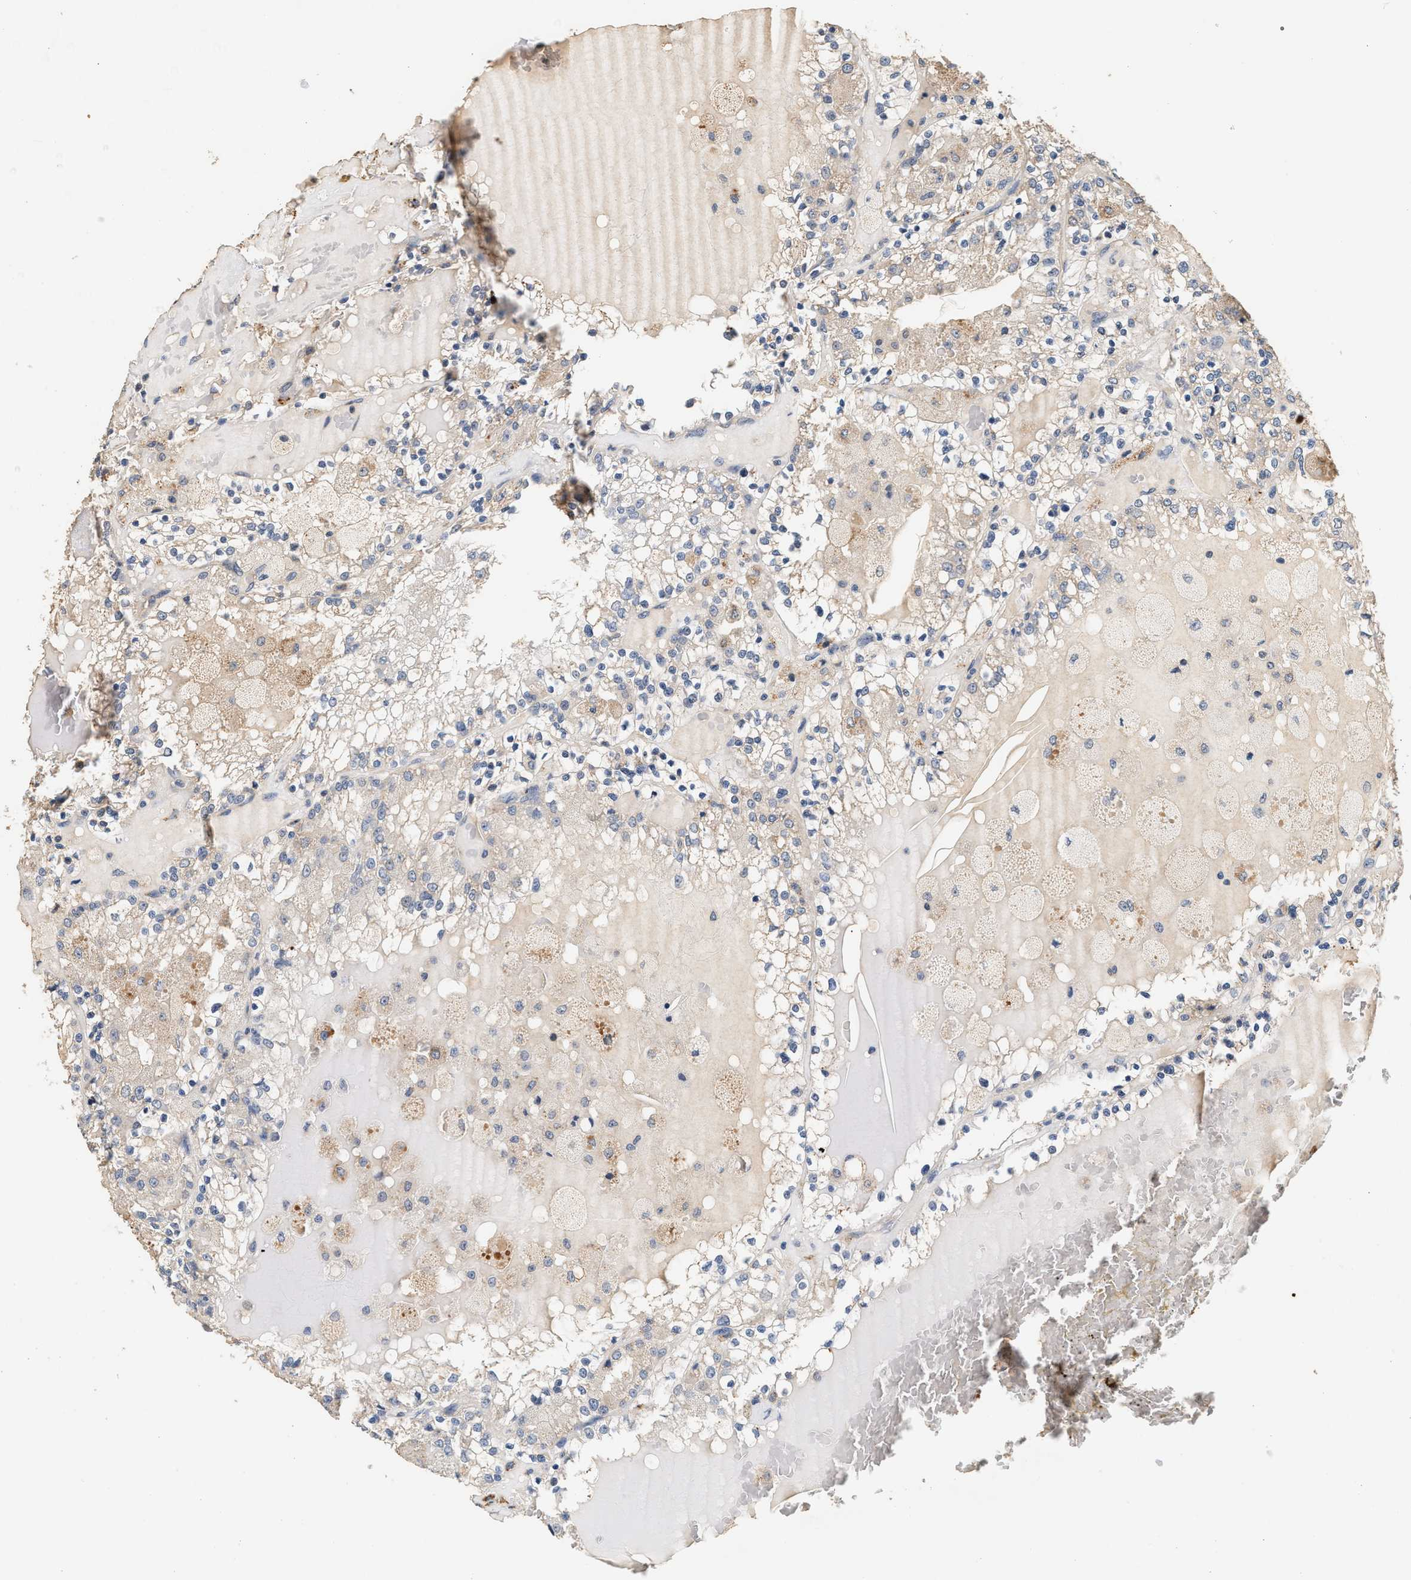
{"staining": {"intensity": "negative", "quantity": "none", "location": "none"}, "tissue": "renal cancer", "cell_type": "Tumor cells", "image_type": "cancer", "snomed": [{"axis": "morphology", "description": "Adenocarcinoma, NOS"}, {"axis": "topography", "description": "Kidney"}], "caption": "High magnification brightfield microscopy of renal adenocarcinoma stained with DAB (brown) and counterstained with hematoxylin (blue): tumor cells show no significant staining.", "gene": "PTGR3", "patient": {"sex": "female", "age": 56}}